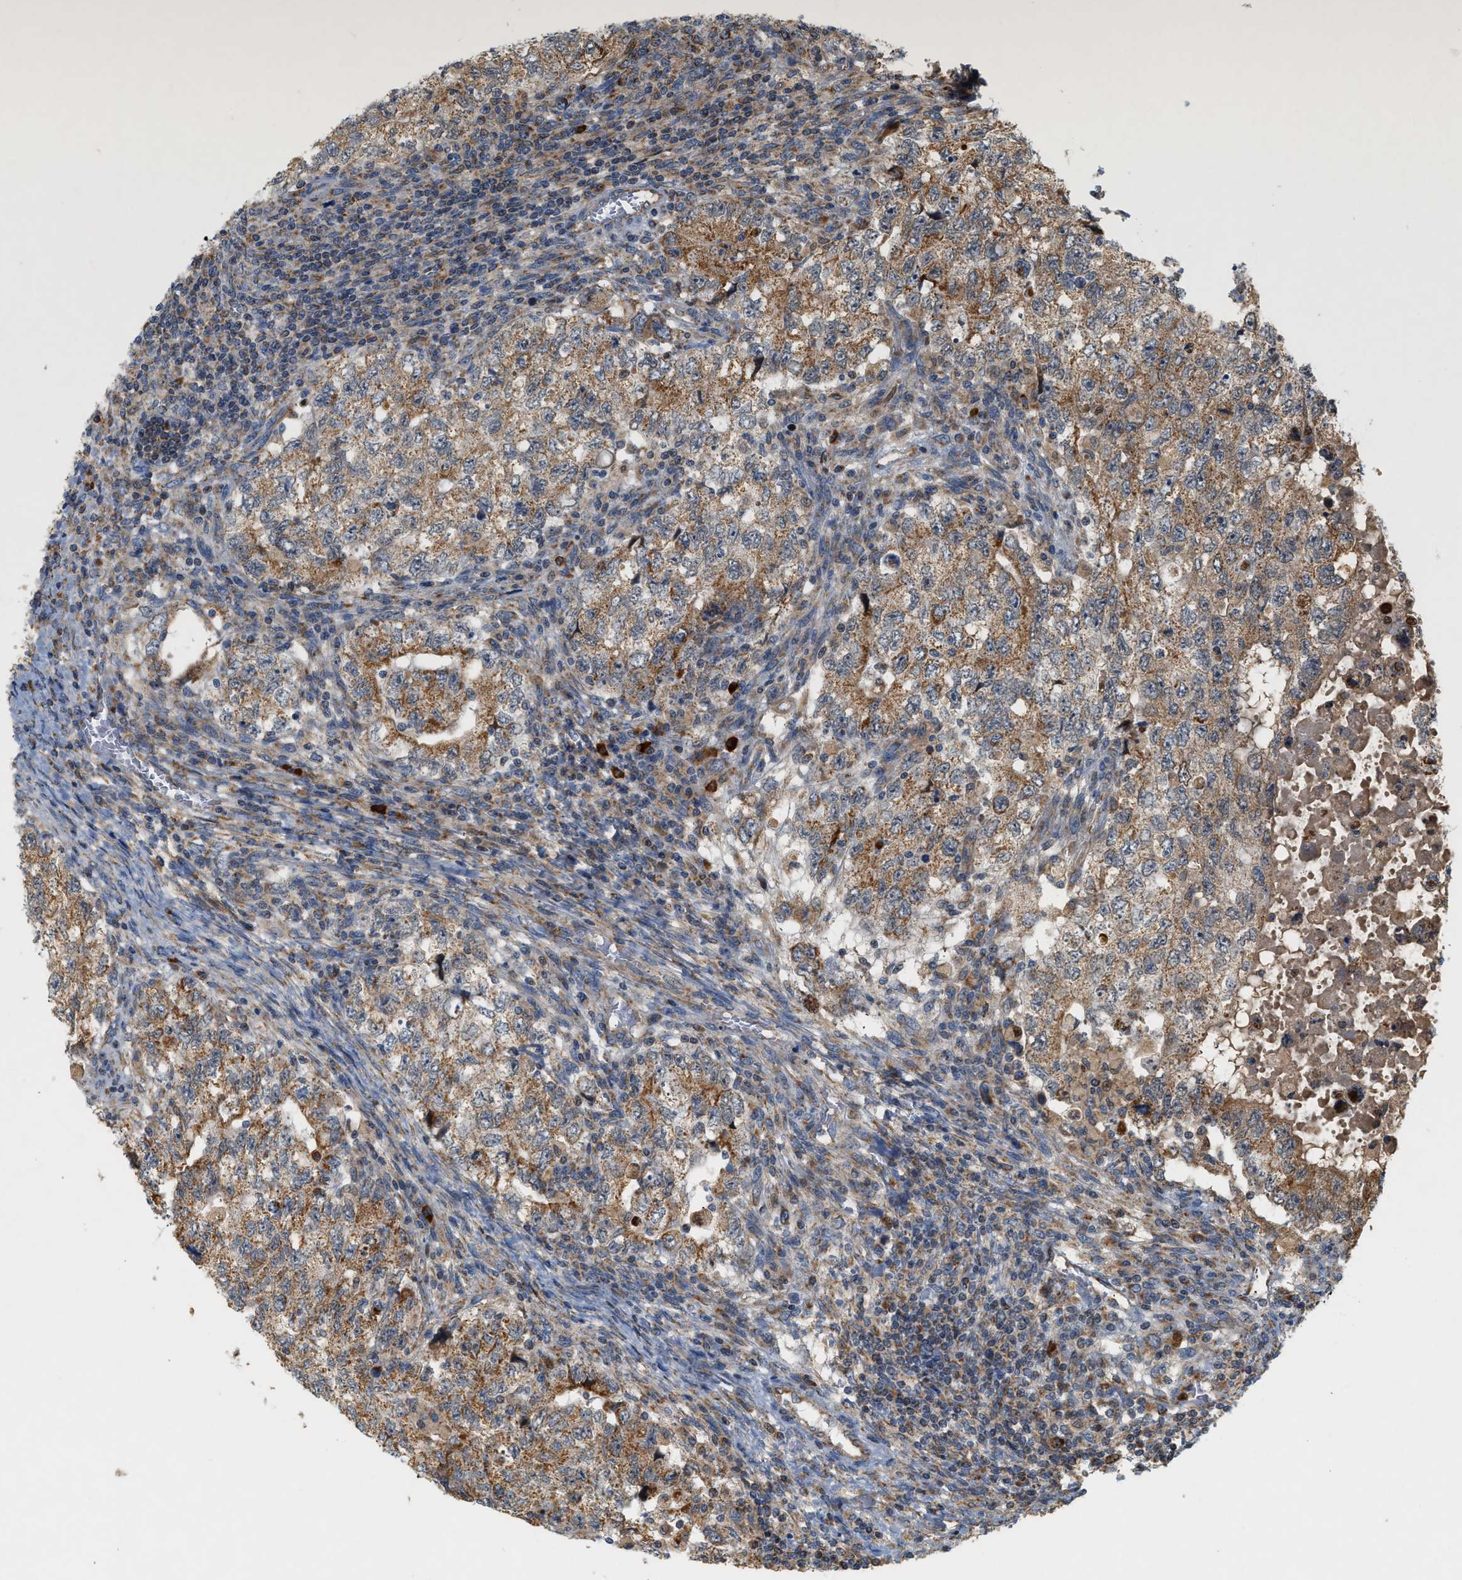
{"staining": {"intensity": "moderate", "quantity": ">75%", "location": "cytoplasmic/membranous"}, "tissue": "testis cancer", "cell_type": "Tumor cells", "image_type": "cancer", "snomed": [{"axis": "morphology", "description": "Carcinoma, Embryonal, NOS"}, {"axis": "topography", "description": "Testis"}], "caption": "Immunohistochemistry of testis cancer reveals medium levels of moderate cytoplasmic/membranous expression in about >75% of tumor cells. (DAB IHC, brown staining for protein, blue staining for nuclei).", "gene": "MCU", "patient": {"sex": "male", "age": 36}}